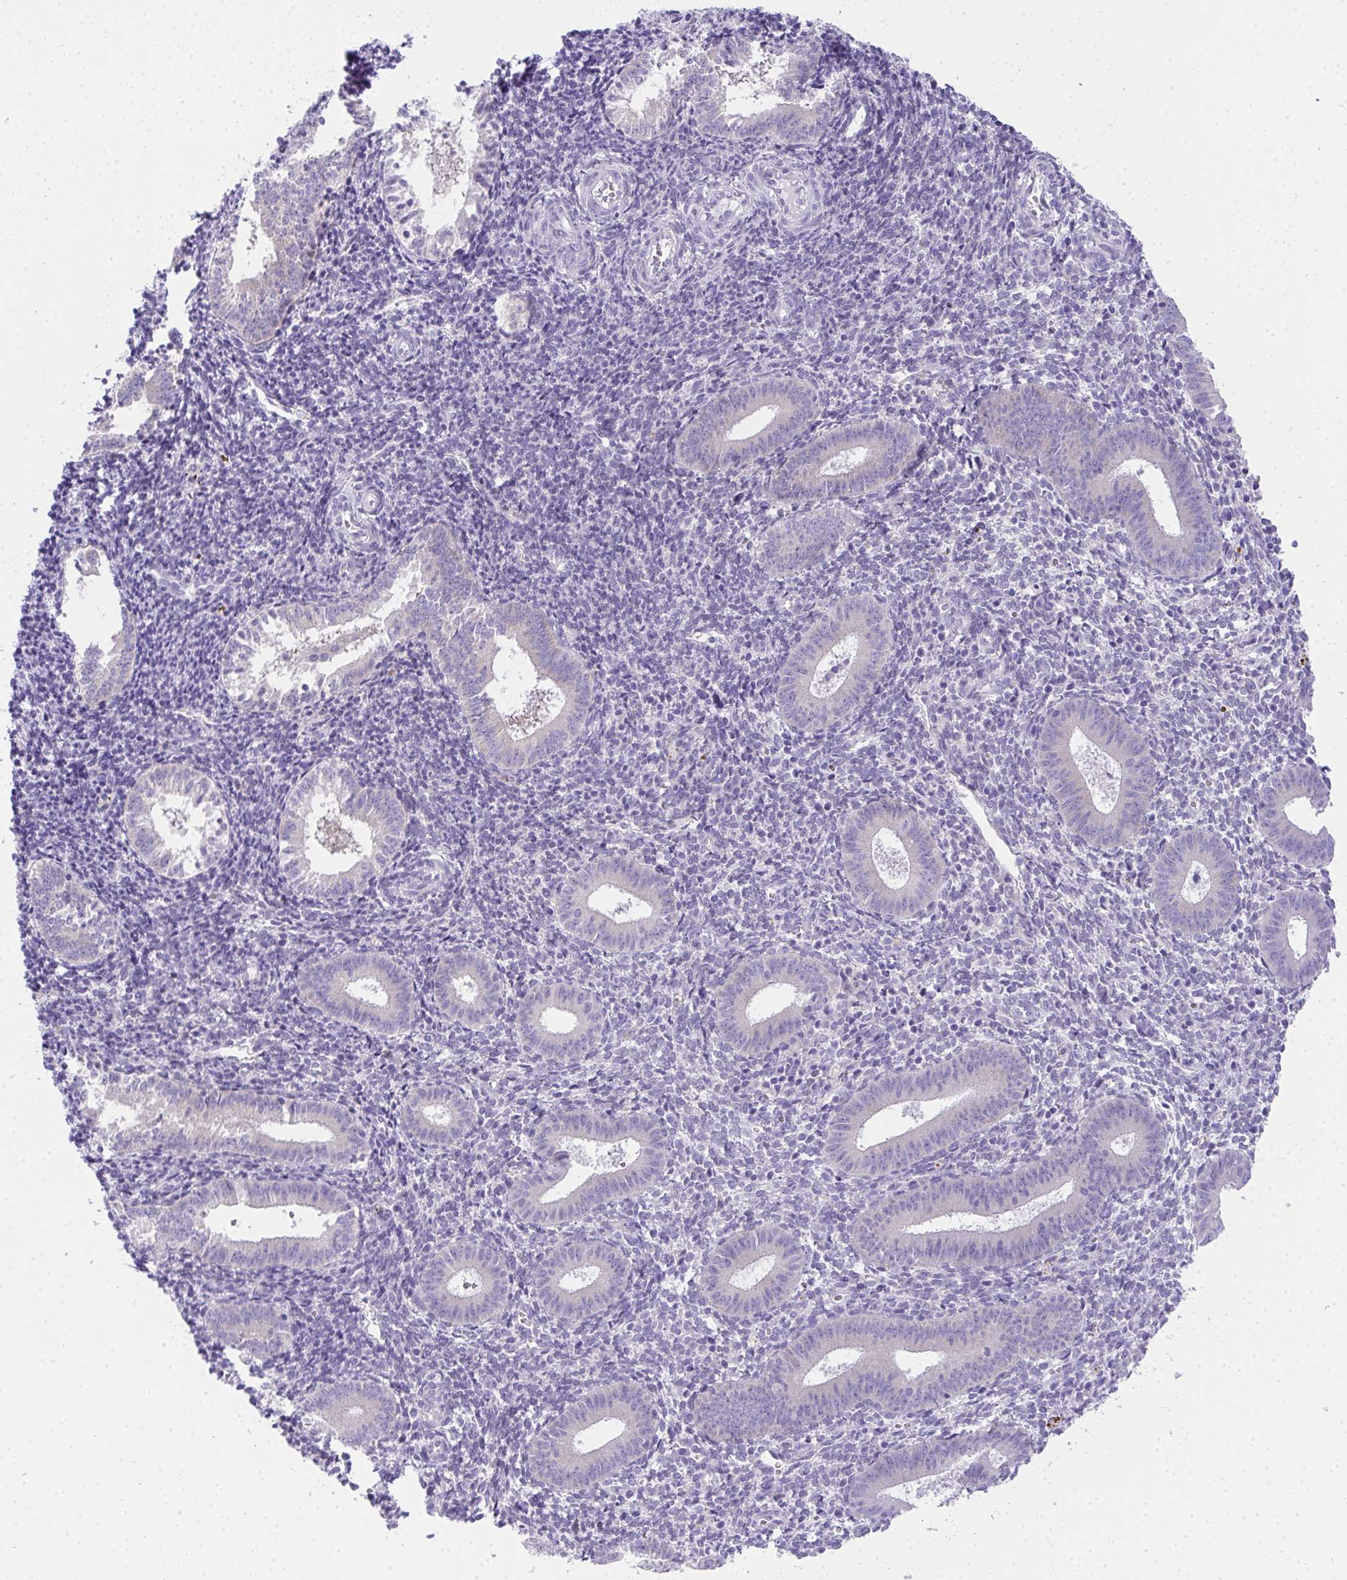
{"staining": {"intensity": "negative", "quantity": "none", "location": "none"}, "tissue": "endometrium", "cell_type": "Cells in endometrial stroma", "image_type": "normal", "snomed": [{"axis": "morphology", "description": "Normal tissue, NOS"}, {"axis": "topography", "description": "Endometrium"}], "caption": "Immunohistochemistry image of unremarkable human endometrium stained for a protein (brown), which exhibits no expression in cells in endometrial stroma. (DAB (3,3'-diaminobenzidine) immunohistochemistry (IHC), high magnification).", "gene": "ADRA2C", "patient": {"sex": "female", "age": 25}}